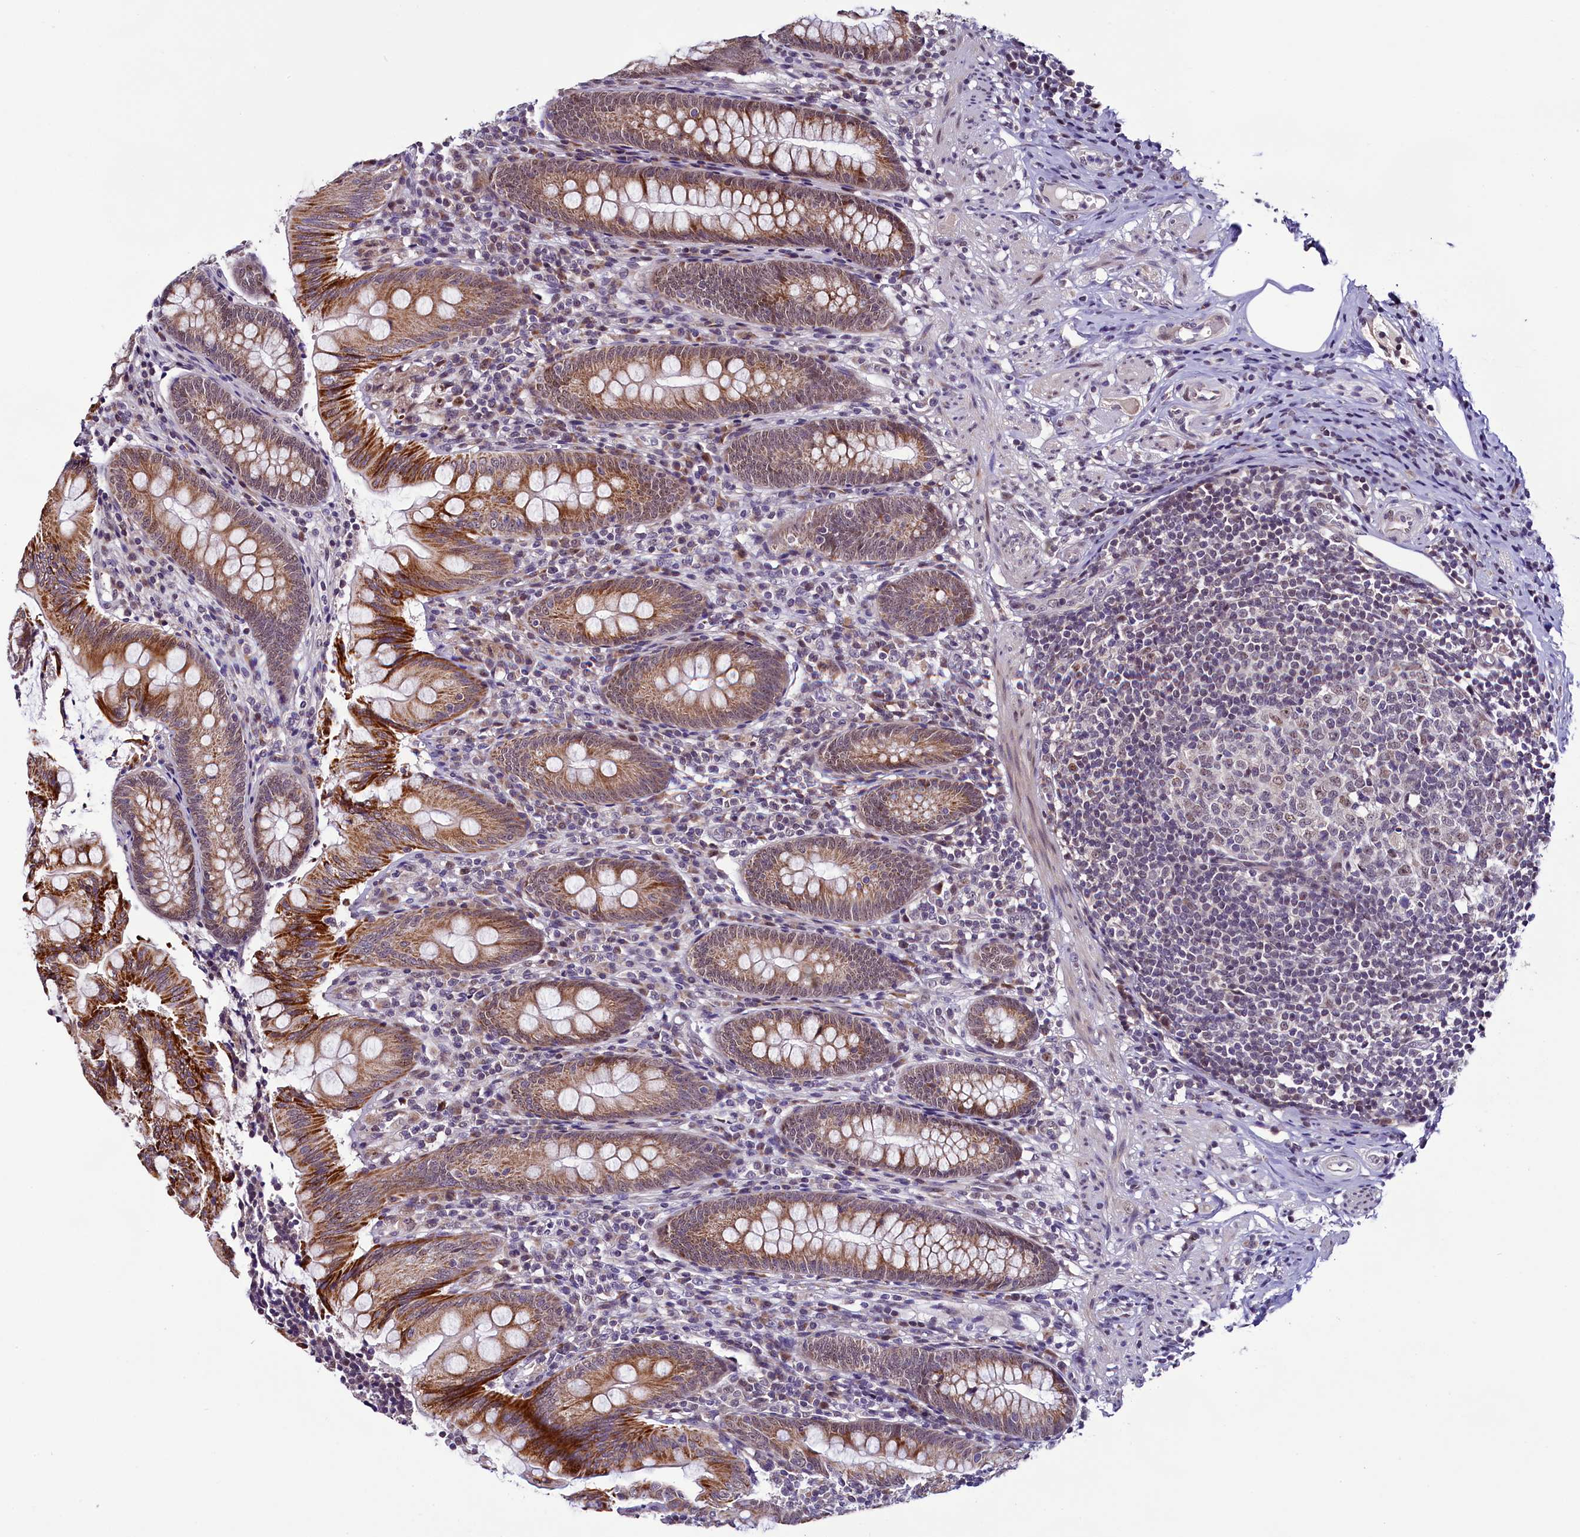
{"staining": {"intensity": "moderate", "quantity": ">75%", "location": "cytoplasmic/membranous,nuclear"}, "tissue": "appendix", "cell_type": "Glandular cells", "image_type": "normal", "snomed": [{"axis": "morphology", "description": "Normal tissue, NOS"}, {"axis": "topography", "description": "Appendix"}], "caption": "Approximately >75% of glandular cells in unremarkable appendix show moderate cytoplasmic/membranous,nuclear protein staining as visualized by brown immunohistochemical staining.", "gene": "RPUSD2", "patient": {"sex": "male", "age": 55}}